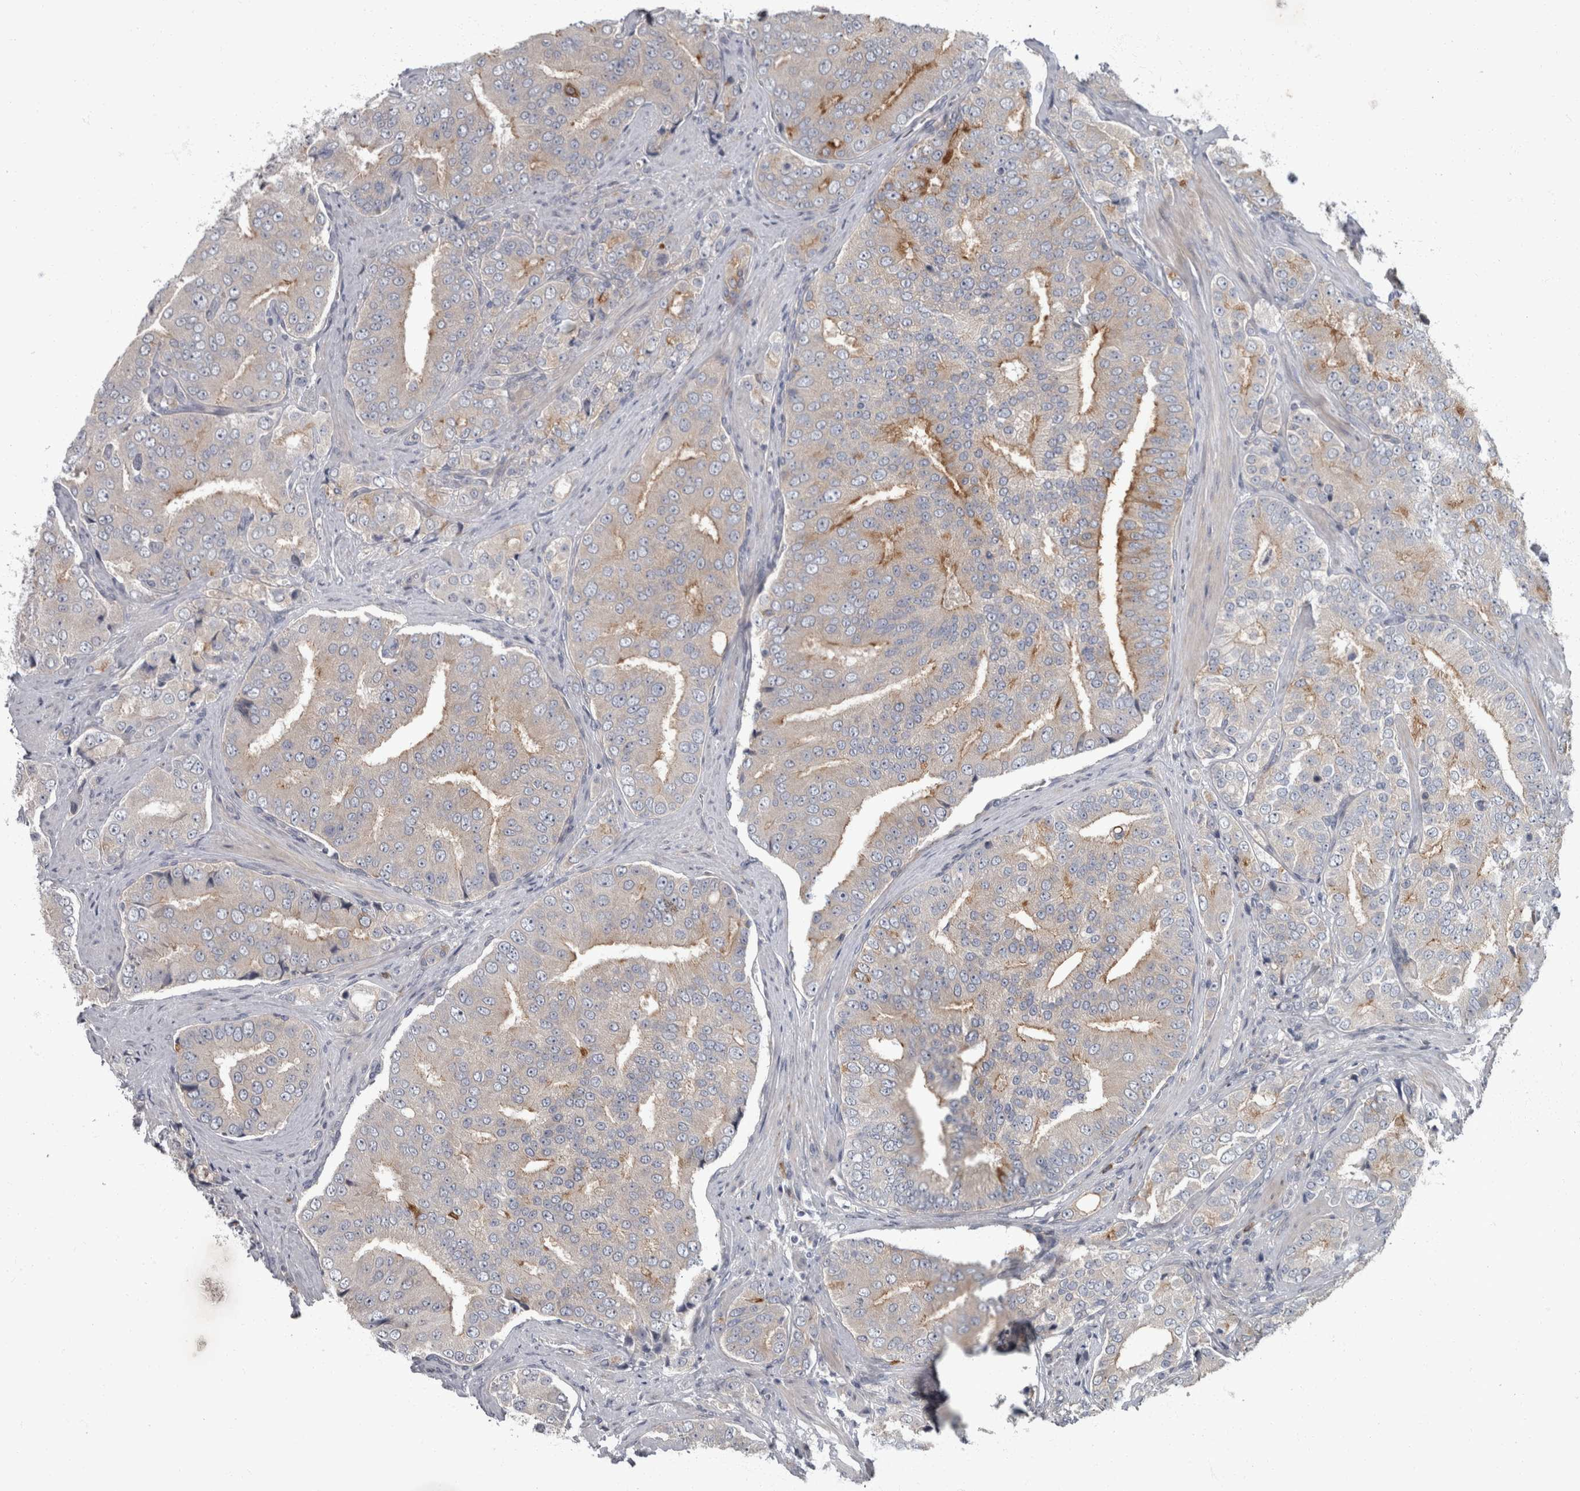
{"staining": {"intensity": "moderate", "quantity": "<25%", "location": "cytoplasmic/membranous"}, "tissue": "prostate cancer", "cell_type": "Tumor cells", "image_type": "cancer", "snomed": [{"axis": "morphology", "description": "Adenocarcinoma, High grade"}, {"axis": "topography", "description": "Prostate"}], "caption": "The immunohistochemical stain labels moderate cytoplasmic/membranous positivity in tumor cells of prostate adenocarcinoma (high-grade) tissue.", "gene": "CDC42BPG", "patient": {"sex": "male", "age": 58}}